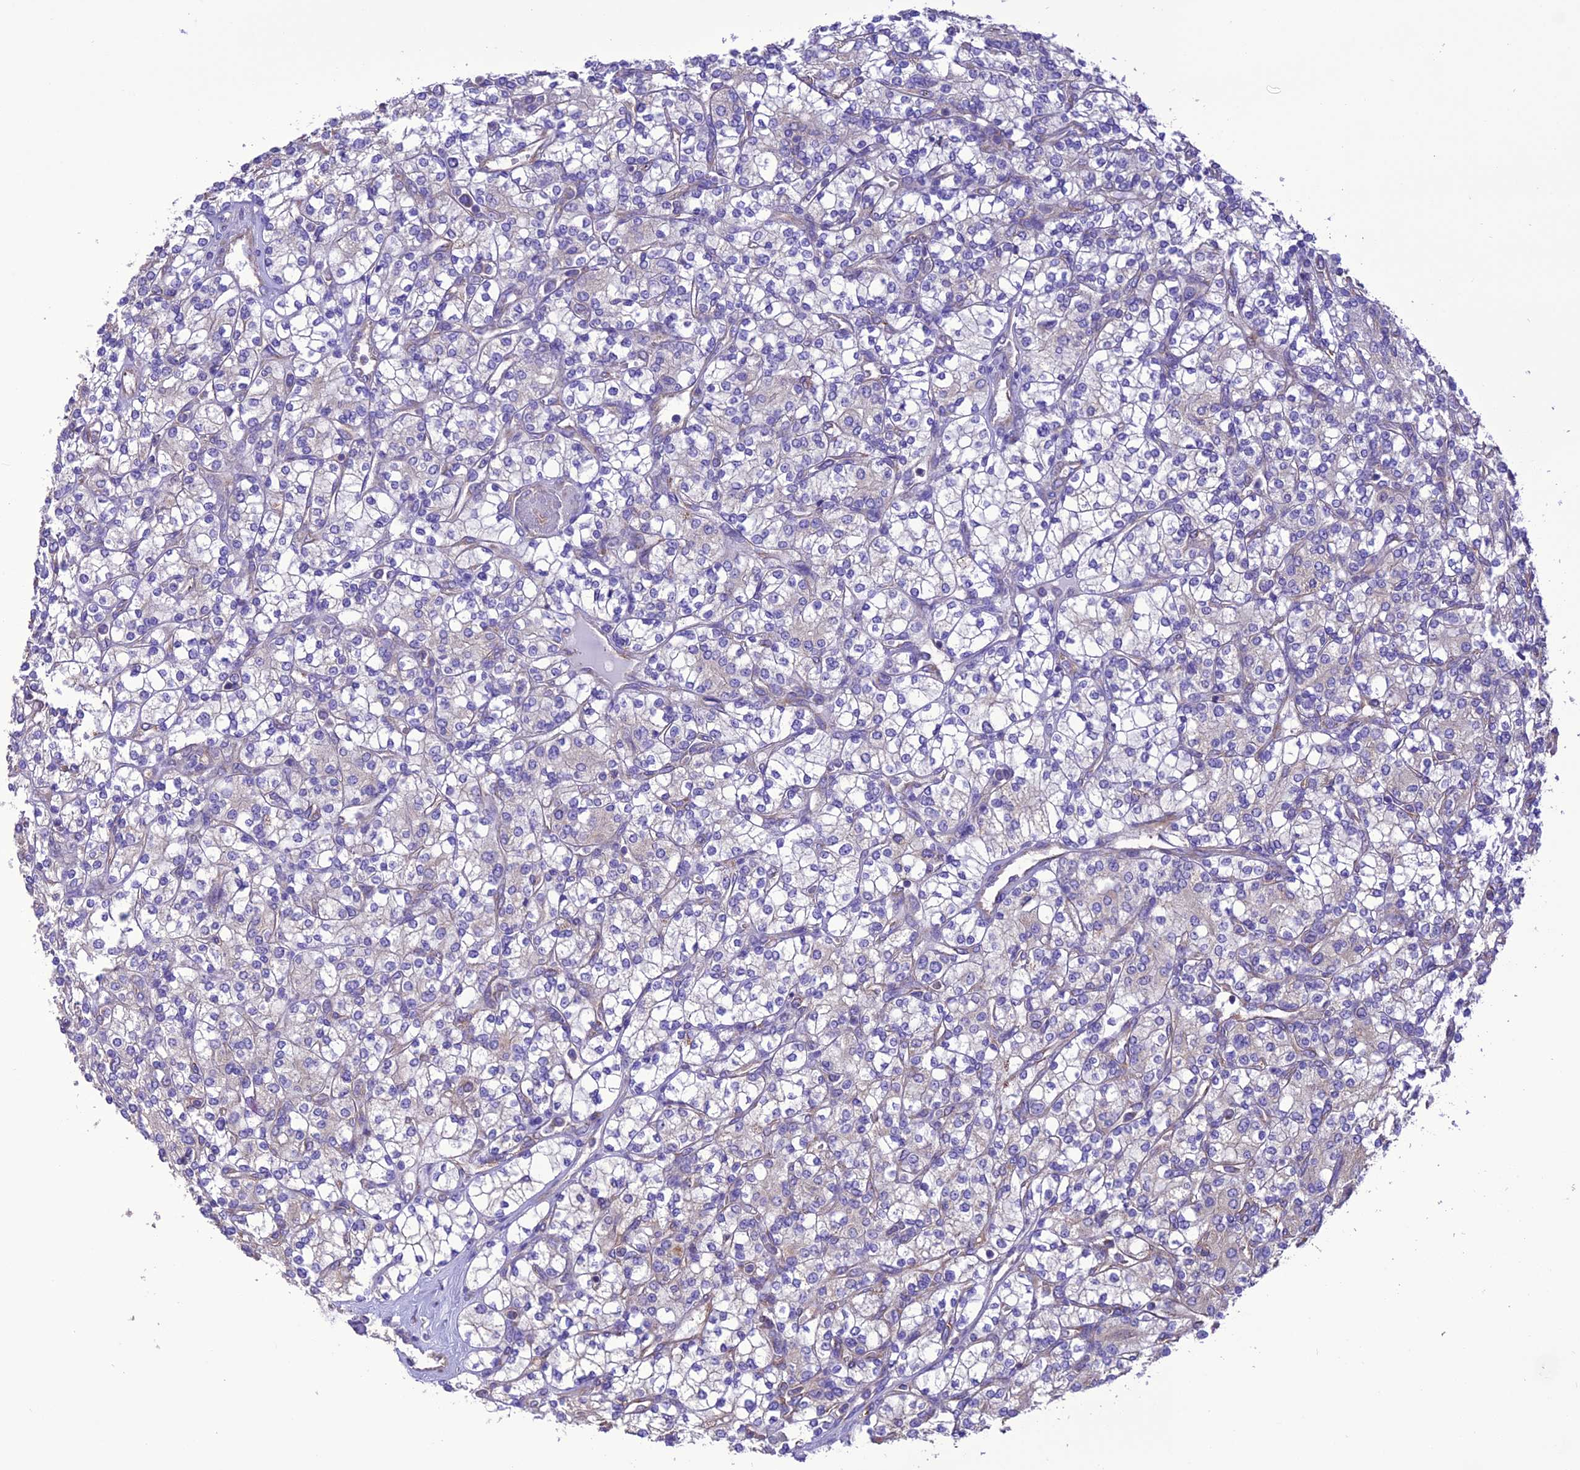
{"staining": {"intensity": "negative", "quantity": "none", "location": "none"}, "tissue": "renal cancer", "cell_type": "Tumor cells", "image_type": "cancer", "snomed": [{"axis": "morphology", "description": "Adenocarcinoma, NOS"}, {"axis": "topography", "description": "Kidney"}], "caption": "The micrograph exhibits no significant expression in tumor cells of renal cancer.", "gene": "MAP3K12", "patient": {"sex": "male", "age": 77}}